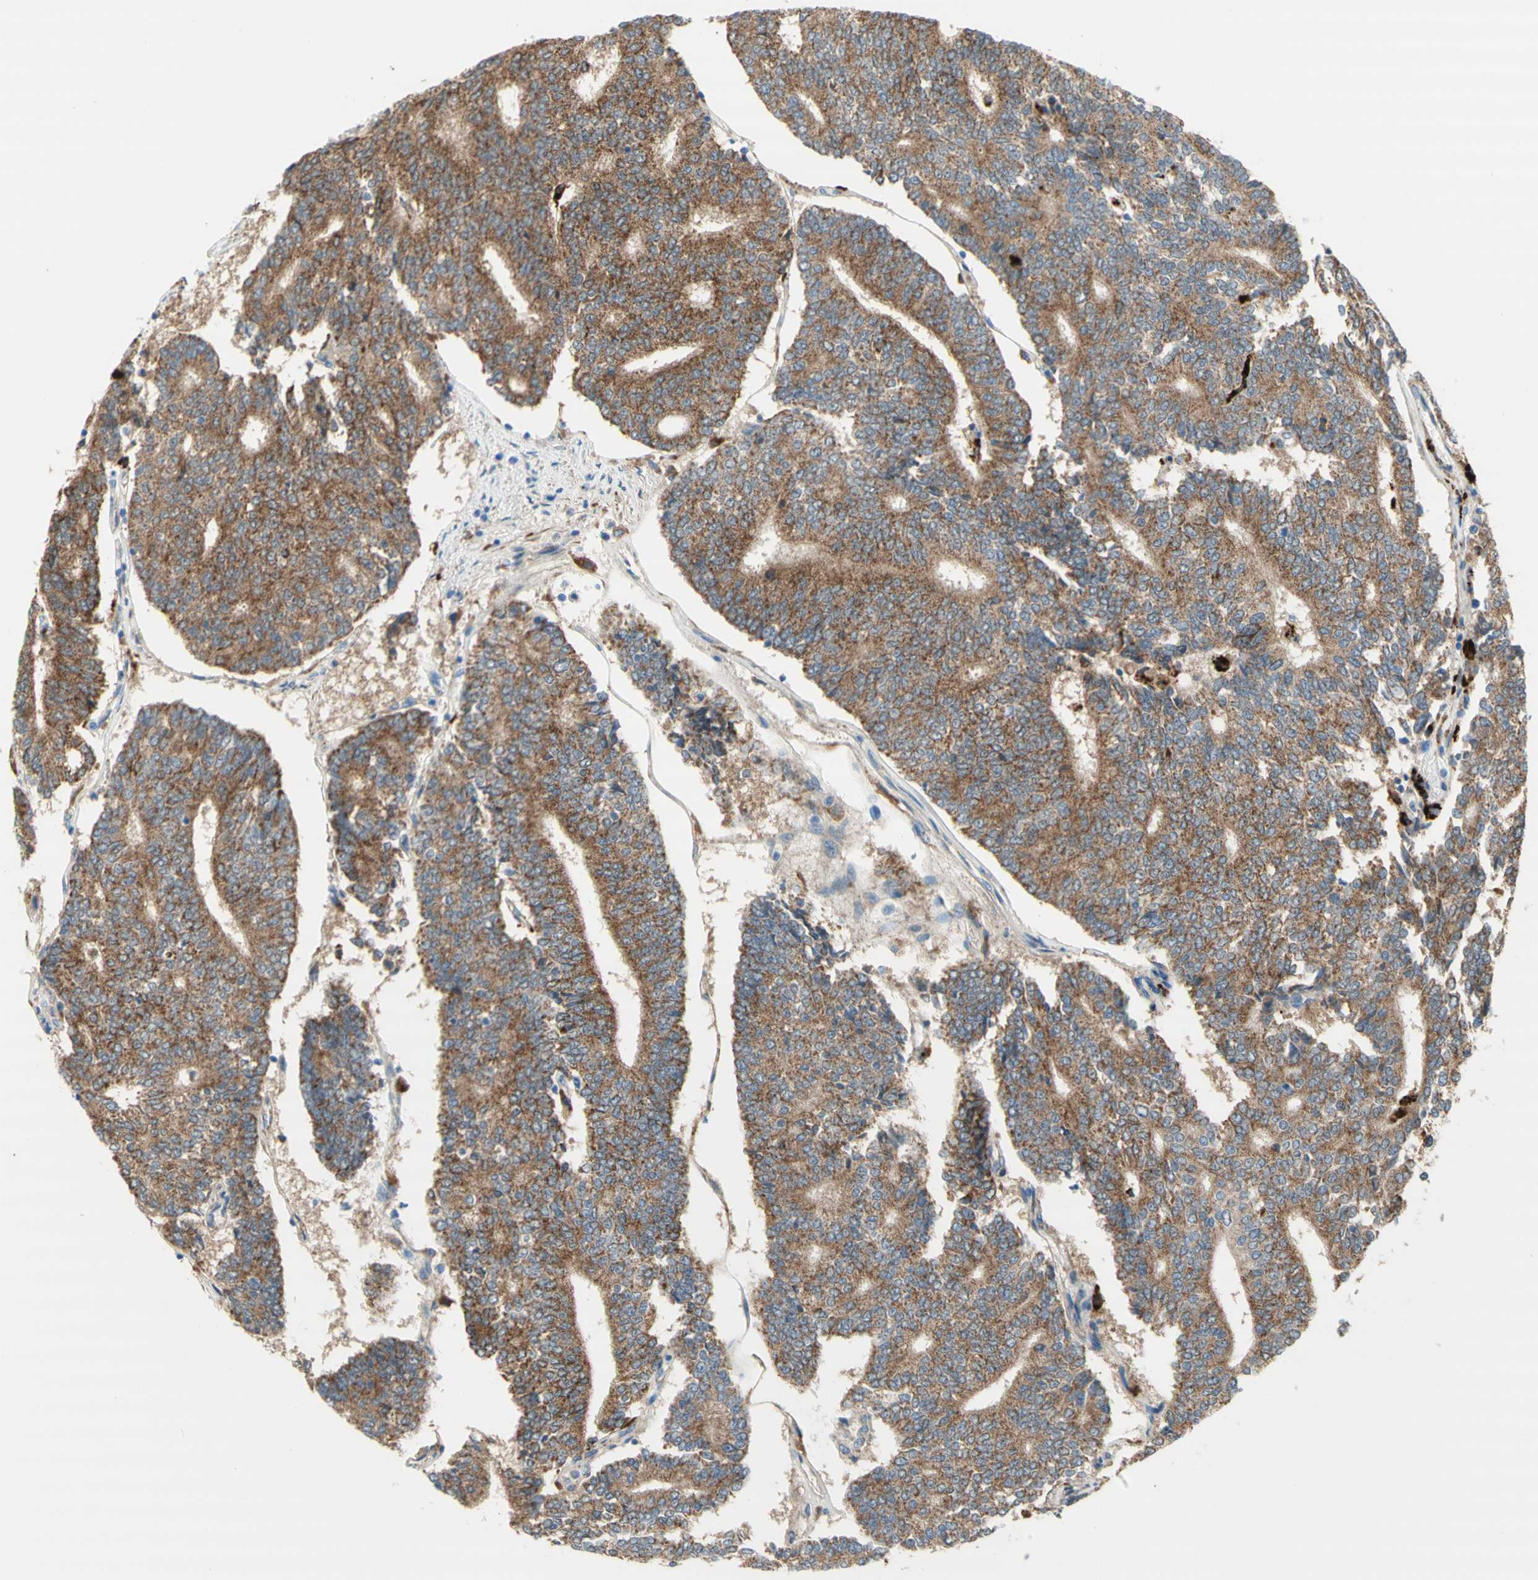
{"staining": {"intensity": "moderate", "quantity": ">75%", "location": "cytoplasmic/membranous"}, "tissue": "prostate cancer", "cell_type": "Tumor cells", "image_type": "cancer", "snomed": [{"axis": "morphology", "description": "Normal tissue, NOS"}, {"axis": "morphology", "description": "Adenocarcinoma, High grade"}, {"axis": "topography", "description": "Prostate"}, {"axis": "topography", "description": "Seminal veicle"}], "caption": "Tumor cells reveal medium levels of moderate cytoplasmic/membranous expression in approximately >75% of cells in prostate cancer (adenocarcinoma (high-grade)). (IHC, brightfield microscopy, high magnification).", "gene": "URB2", "patient": {"sex": "male", "age": 55}}